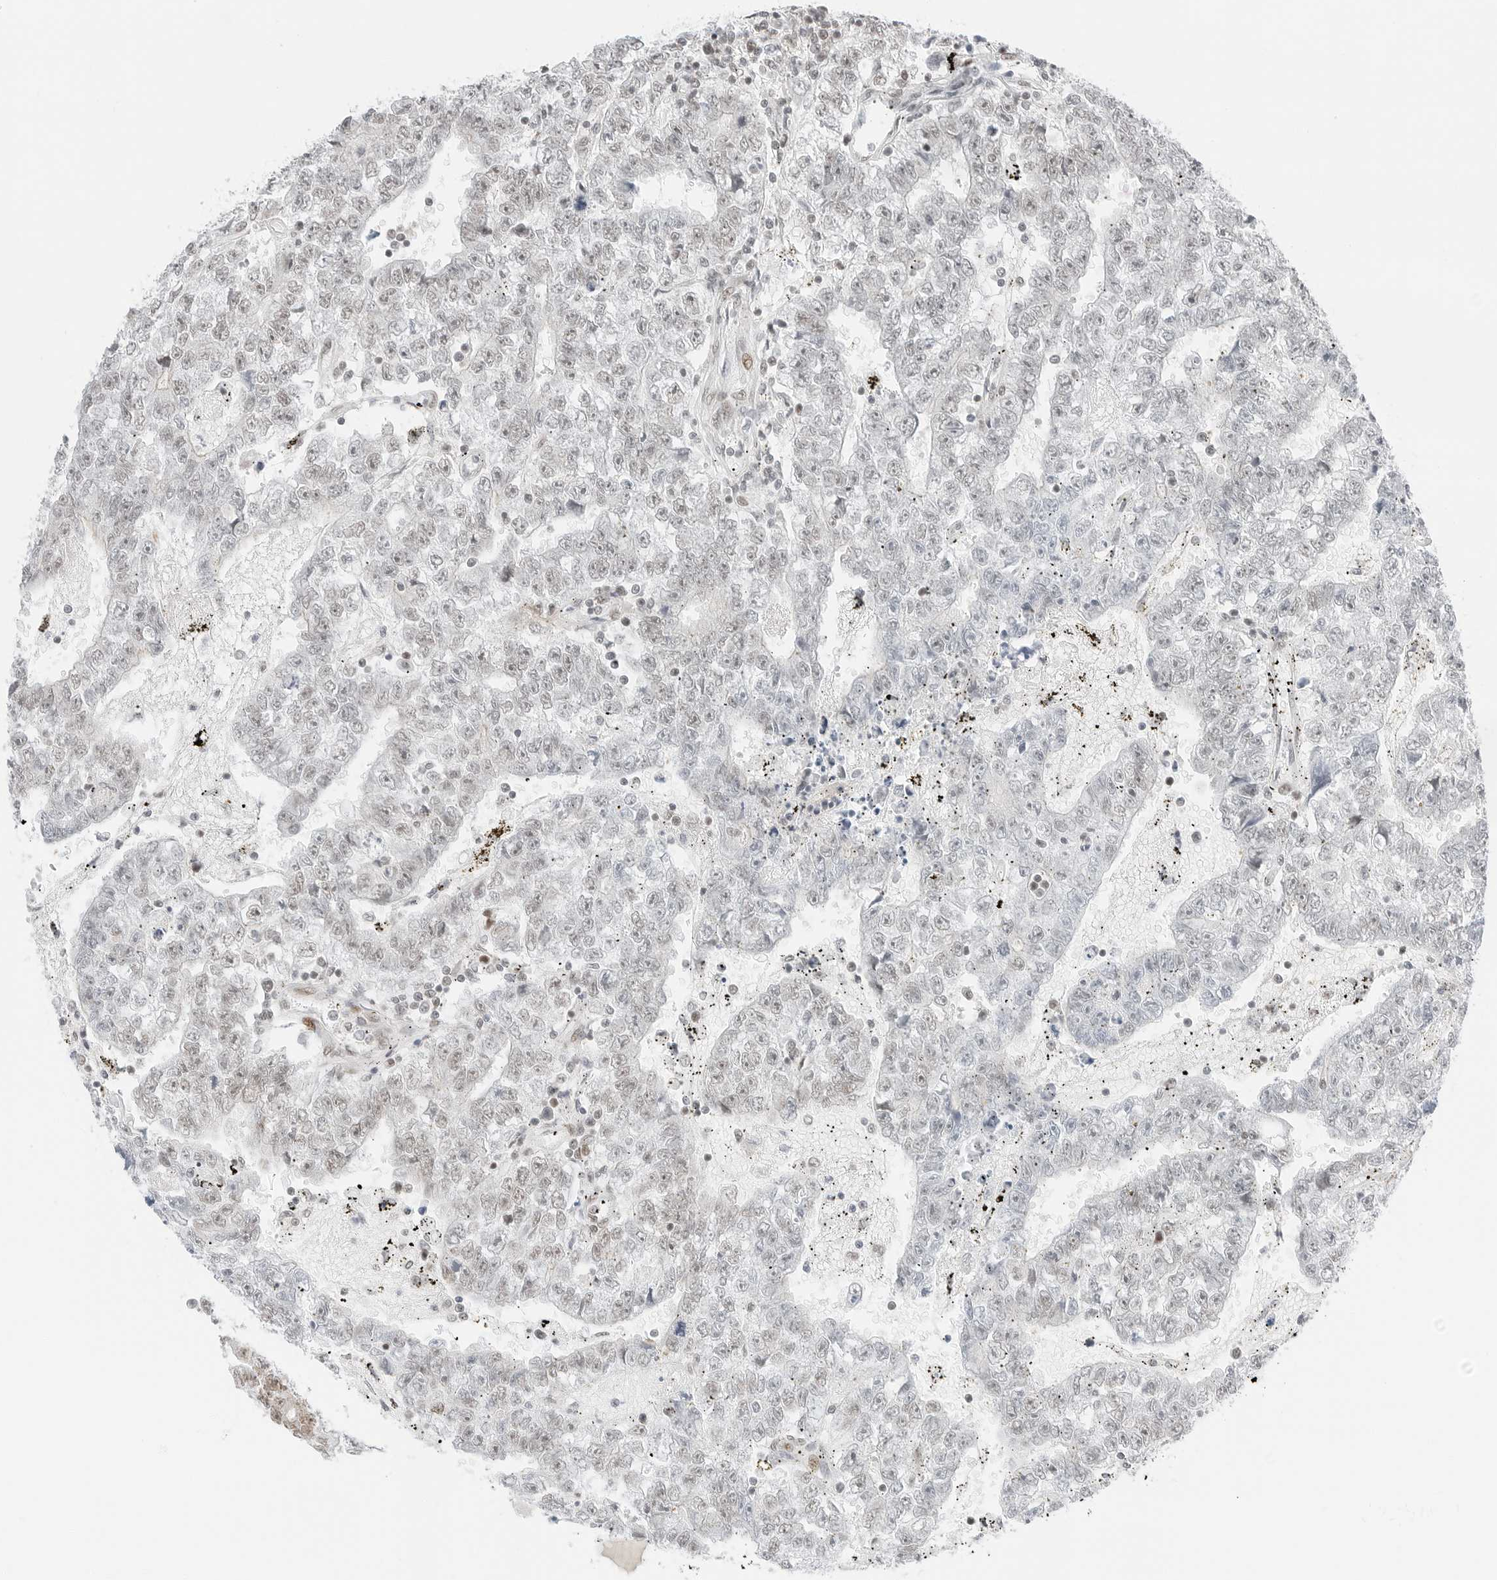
{"staining": {"intensity": "moderate", "quantity": "<25%", "location": "nuclear"}, "tissue": "testis cancer", "cell_type": "Tumor cells", "image_type": "cancer", "snomed": [{"axis": "morphology", "description": "Carcinoma, Embryonal, NOS"}, {"axis": "topography", "description": "Testis"}], "caption": "An immunohistochemistry (IHC) histopathology image of tumor tissue is shown. Protein staining in brown highlights moderate nuclear positivity in testis embryonal carcinoma within tumor cells. The staining was performed using DAB to visualize the protein expression in brown, while the nuclei were stained in blue with hematoxylin (Magnification: 20x).", "gene": "CRTC2", "patient": {"sex": "male", "age": 25}}